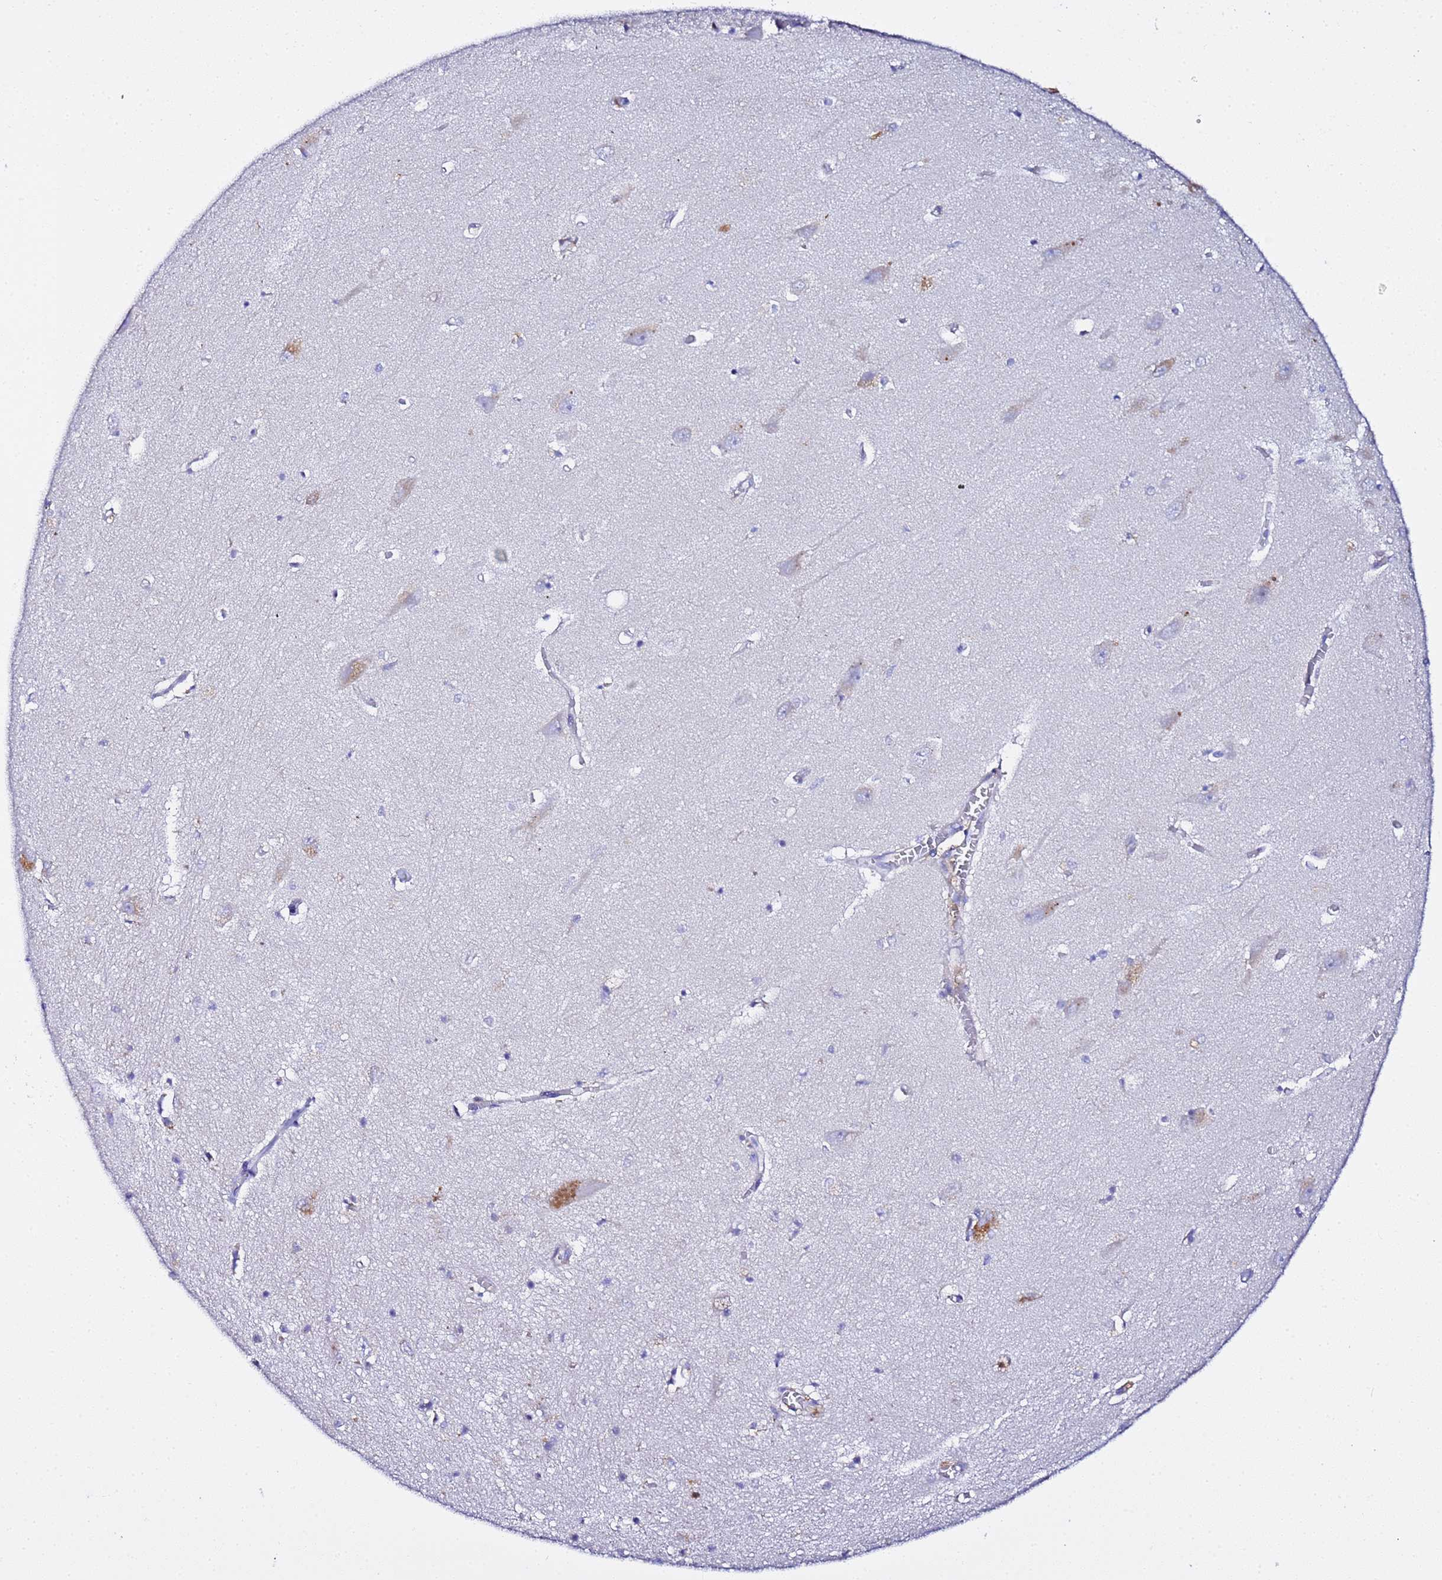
{"staining": {"intensity": "negative", "quantity": "none", "location": "none"}, "tissue": "hippocampus", "cell_type": "Glial cells", "image_type": "normal", "snomed": [{"axis": "morphology", "description": "Normal tissue, NOS"}, {"axis": "topography", "description": "Hippocampus"}], "caption": "The image displays no significant positivity in glial cells of hippocampus. (Stains: DAB (3,3'-diaminobenzidine) immunohistochemistry with hematoxylin counter stain, Microscopy: brightfield microscopy at high magnification).", "gene": "VTI1B", "patient": {"sex": "female", "age": 64}}